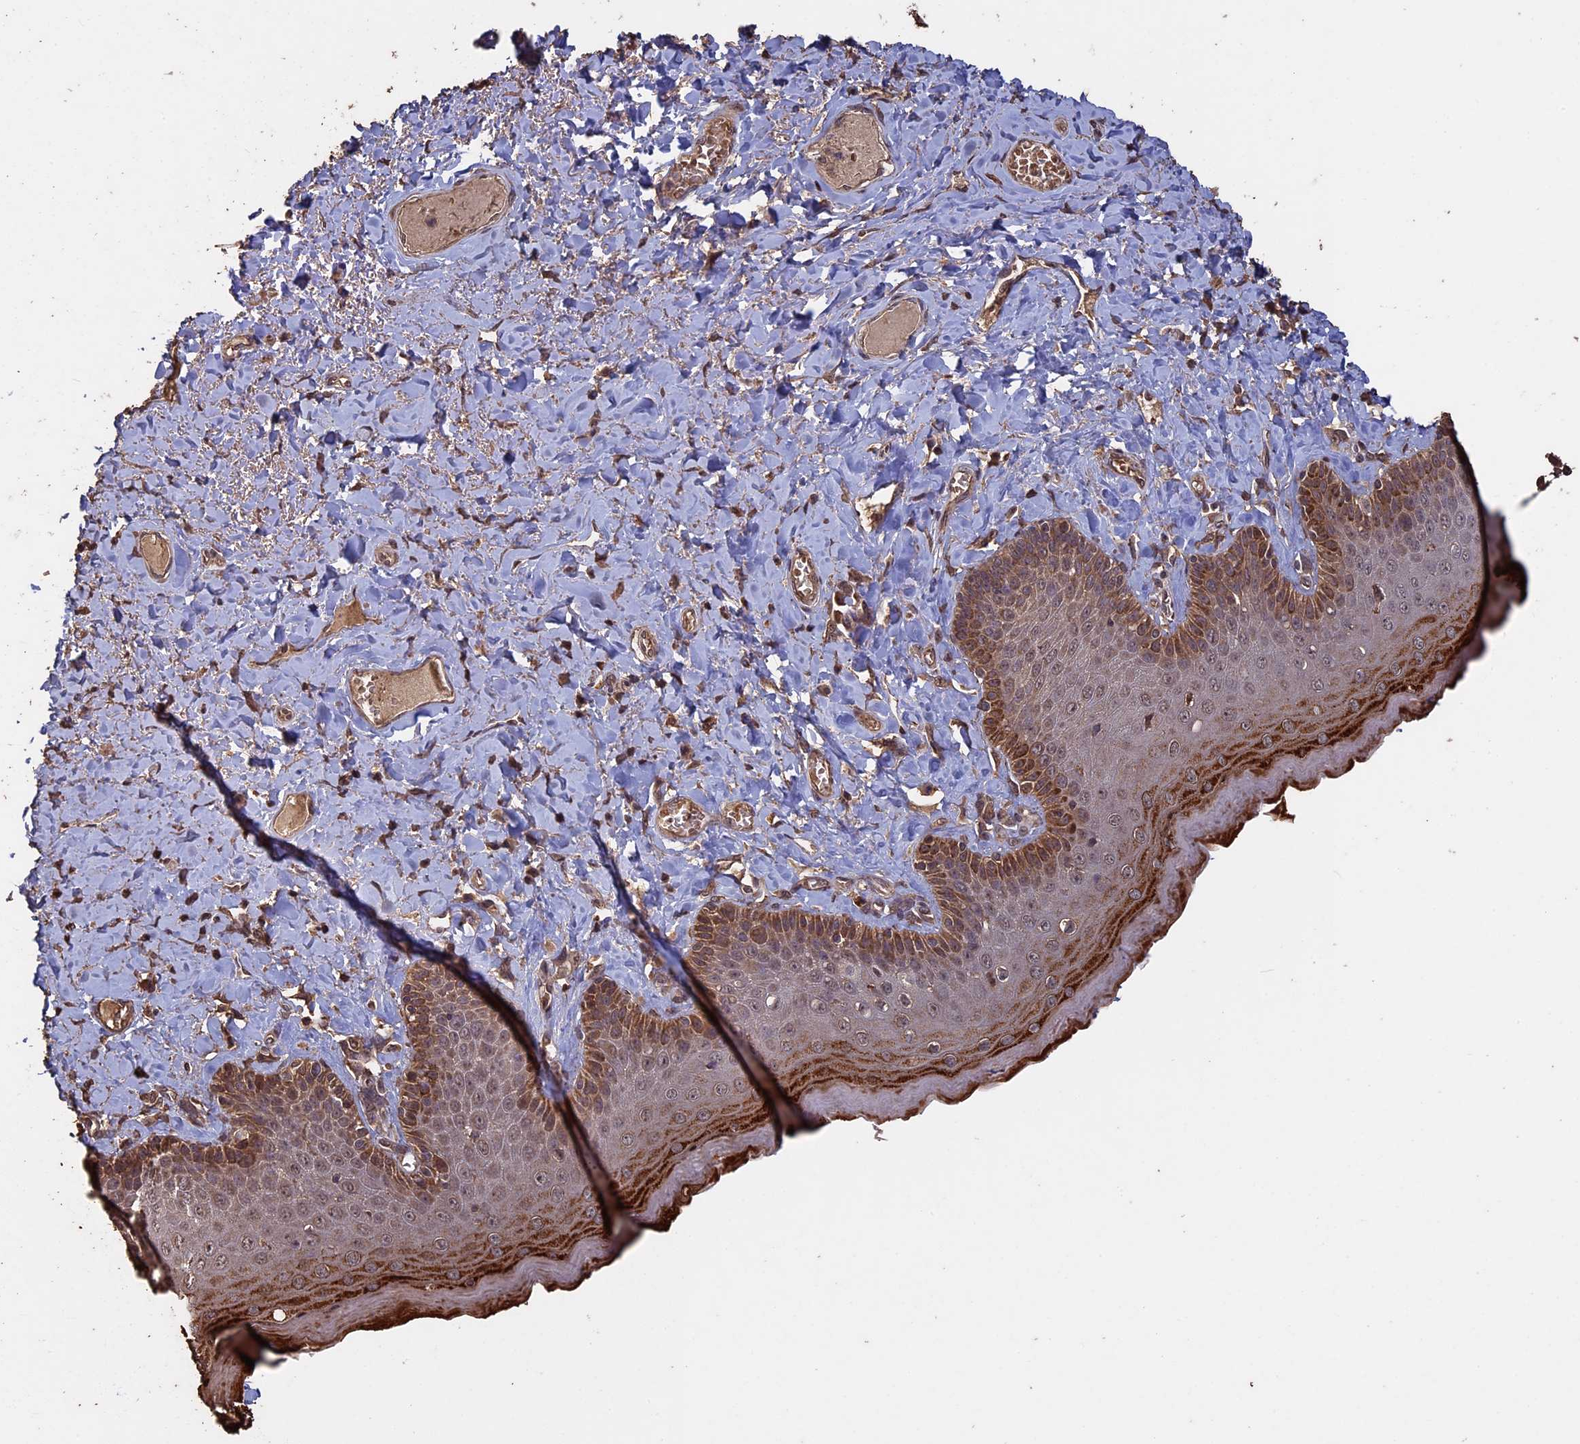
{"staining": {"intensity": "strong", "quantity": "25%-75%", "location": "cytoplasmic/membranous"}, "tissue": "skin", "cell_type": "Epidermal cells", "image_type": "normal", "snomed": [{"axis": "morphology", "description": "Normal tissue, NOS"}, {"axis": "topography", "description": "Anal"}], "caption": "High-magnification brightfield microscopy of unremarkable skin stained with DAB (3,3'-diaminobenzidine) (brown) and counterstained with hematoxylin (blue). epidermal cells exhibit strong cytoplasmic/membranous expression is seen in approximately25%-75% of cells. Nuclei are stained in blue.", "gene": "HUNK", "patient": {"sex": "male", "age": 69}}